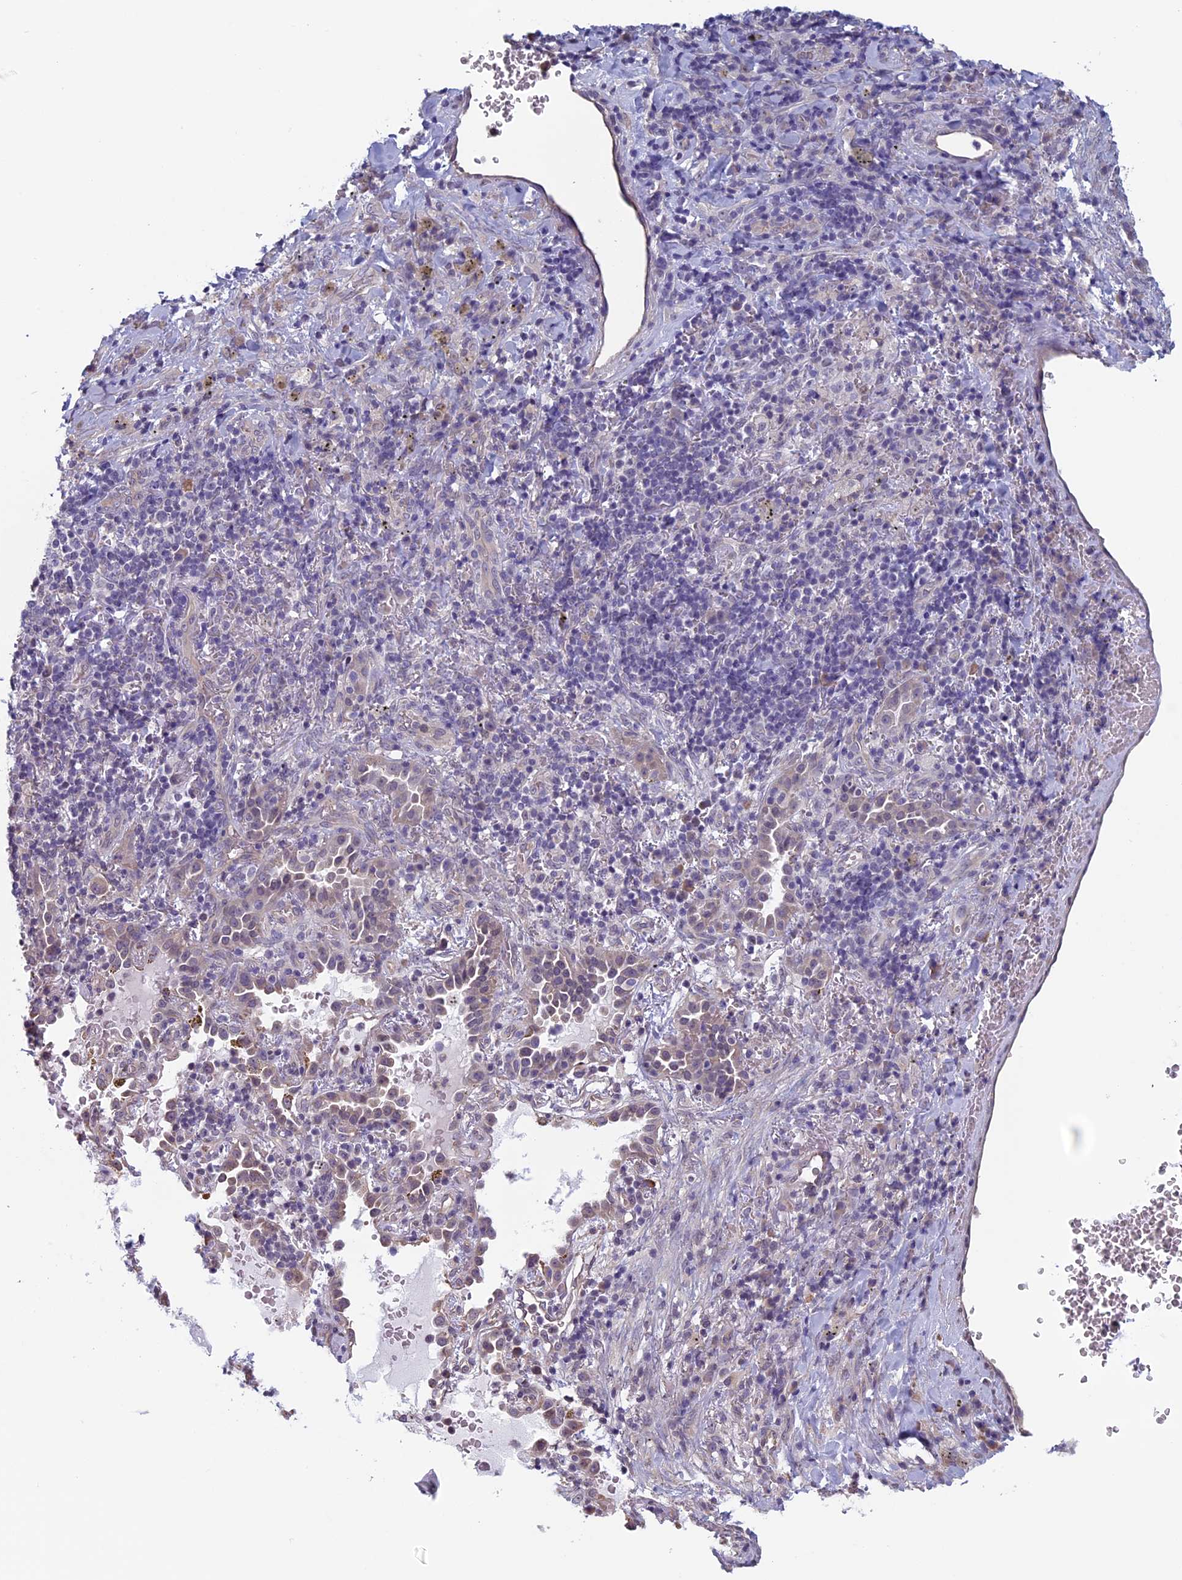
{"staining": {"intensity": "weak", "quantity": "25%-75%", "location": "cytoplasmic/membranous"}, "tissue": "lung cancer", "cell_type": "Tumor cells", "image_type": "cancer", "snomed": [{"axis": "morphology", "description": "Squamous cell carcinoma, NOS"}, {"axis": "topography", "description": "Lung"}], "caption": "Weak cytoplasmic/membranous expression for a protein is identified in approximately 25%-75% of tumor cells of lung squamous cell carcinoma using immunohistochemistry.", "gene": "SLC1A6", "patient": {"sex": "female", "age": 63}}